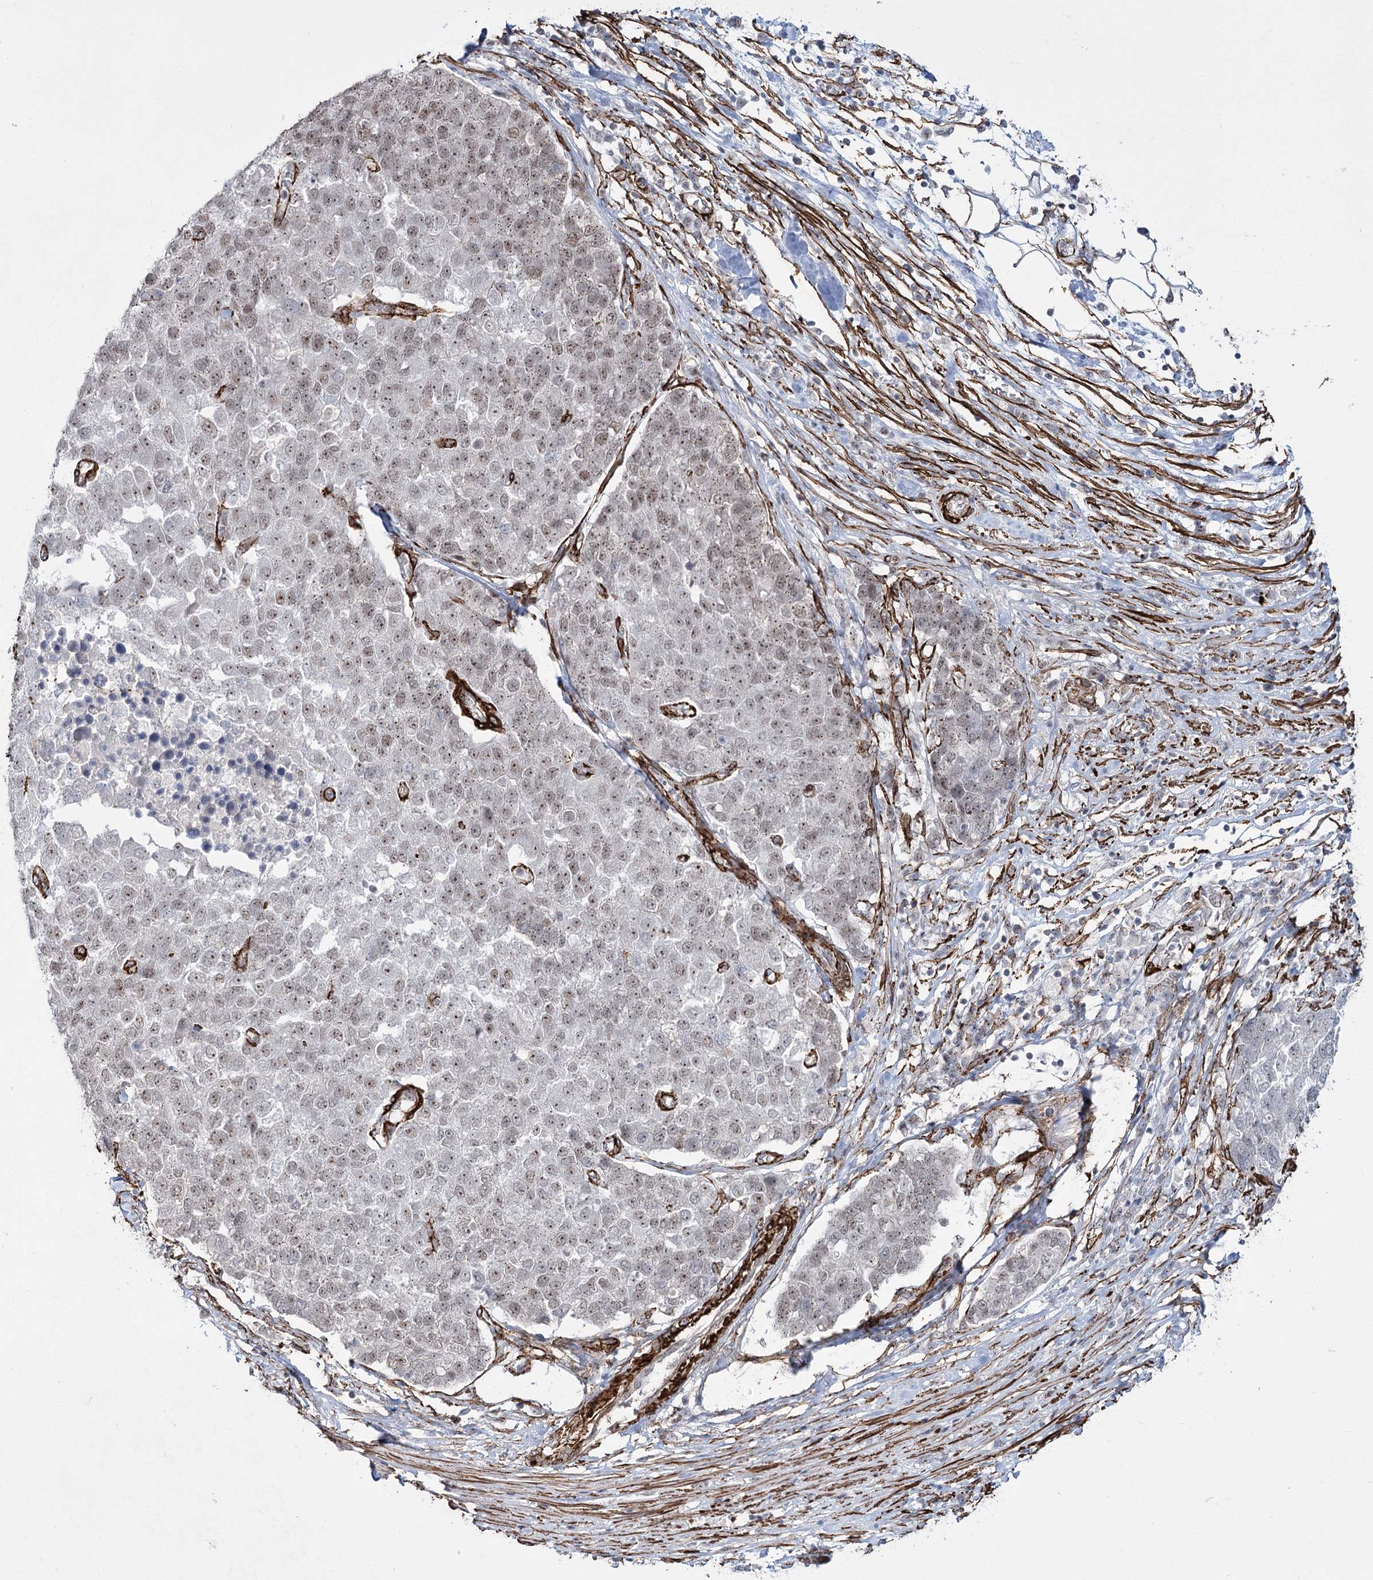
{"staining": {"intensity": "weak", "quantity": "25%-75%", "location": "nuclear"}, "tissue": "pancreatic cancer", "cell_type": "Tumor cells", "image_type": "cancer", "snomed": [{"axis": "morphology", "description": "Adenocarcinoma, NOS"}, {"axis": "topography", "description": "Pancreas"}], "caption": "High-magnification brightfield microscopy of adenocarcinoma (pancreatic) stained with DAB (brown) and counterstained with hematoxylin (blue). tumor cells exhibit weak nuclear expression is identified in approximately25%-75% of cells.", "gene": "CWF19L1", "patient": {"sex": "female", "age": 61}}